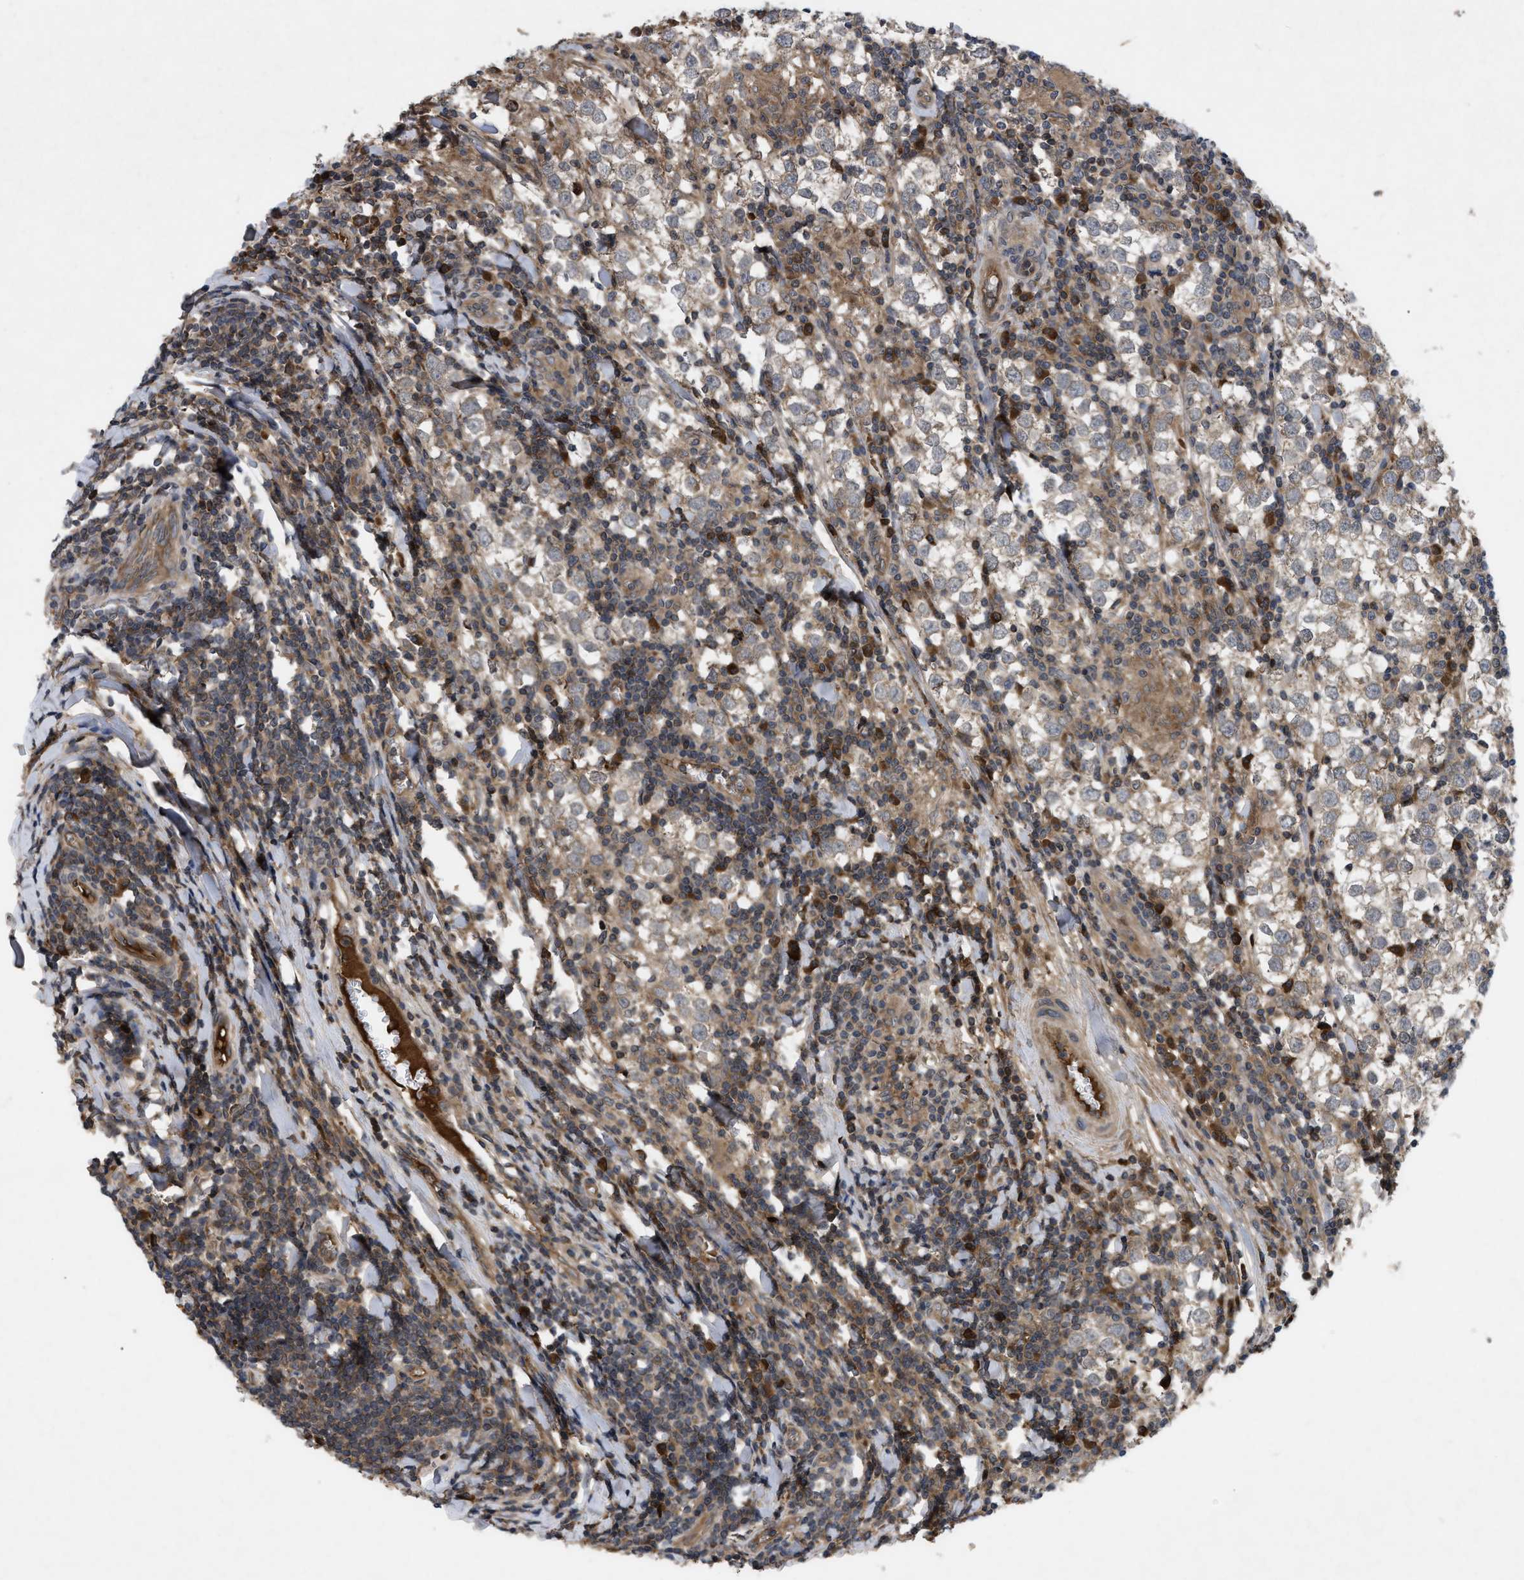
{"staining": {"intensity": "weak", "quantity": ">75%", "location": "cytoplasmic/membranous"}, "tissue": "testis cancer", "cell_type": "Tumor cells", "image_type": "cancer", "snomed": [{"axis": "morphology", "description": "Seminoma, NOS"}, {"axis": "morphology", "description": "Carcinoma, Embryonal, NOS"}, {"axis": "topography", "description": "Testis"}], "caption": "DAB immunohistochemical staining of testis cancer (seminoma) displays weak cytoplasmic/membranous protein positivity in approximately >75% of tumor cells. (DAB (3,3'-diaminobenzidine) IHC with brightfield microscopy, high magnification).", "gene": "RAB2A", "patient": {"sex": "male", "age": 36}}